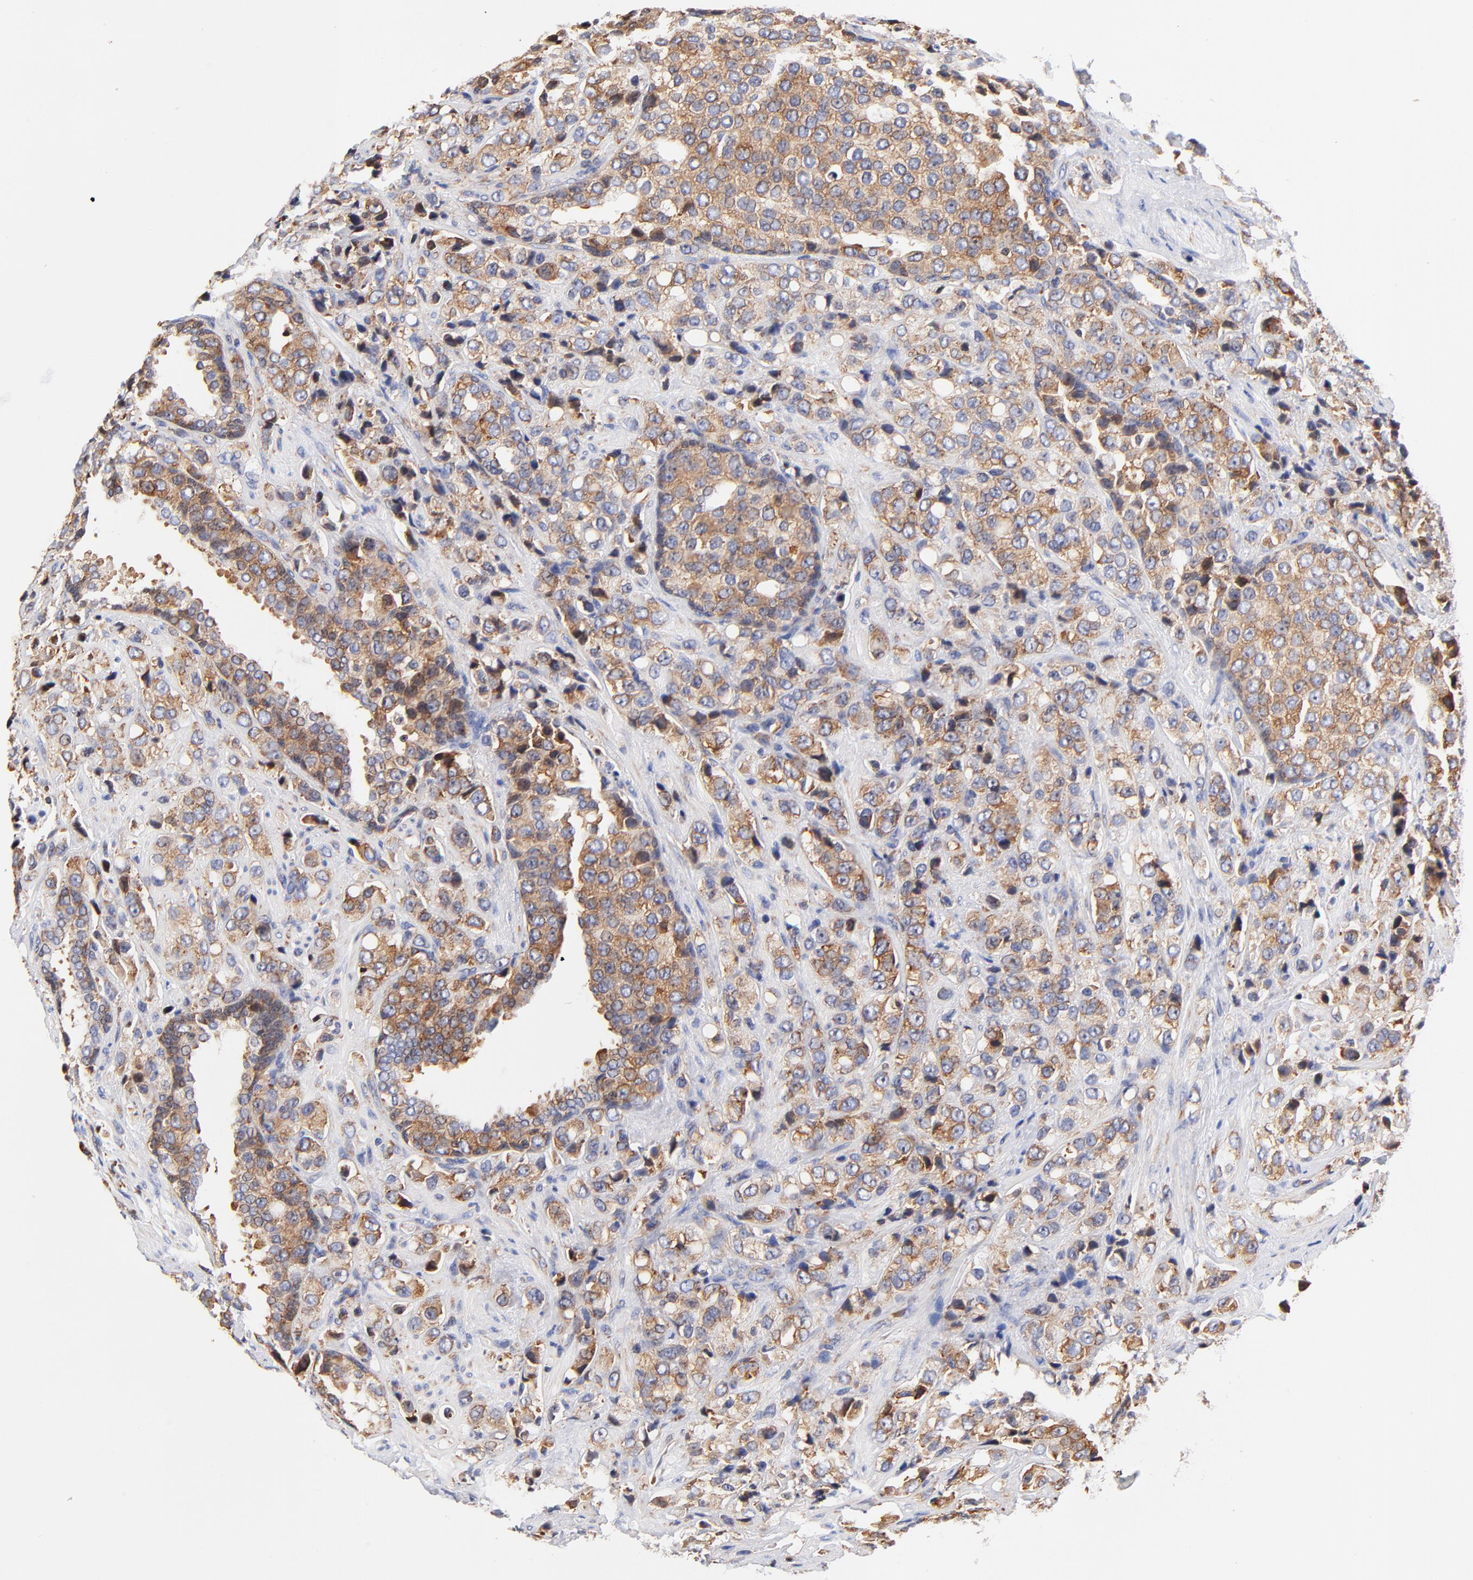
{"staining": {"intensity": "moderate", "quantity": ">75%", "location": "cytoplasmic/membranous"}, "tissue": "prostate cancer", "cell_type": "Tumor cells", "image_type": "cancer", "snomed": [{"axis": "morphology", "description": "Adenocarcinoma, High grade"}, {"axis": "topography", "description": "Prostate"}], "caption": "Protein expression by immunohistochemistry (IHC) shows moderate cytoplasmic/membranous expression in approximately >75% of tumor cells in prostate high-grade adenocarcinoma. The protein is shown in brown color, while the nuclei are stained blue.", "gene": "RPL27", "patient": {"sex": "male", "age": 70}}